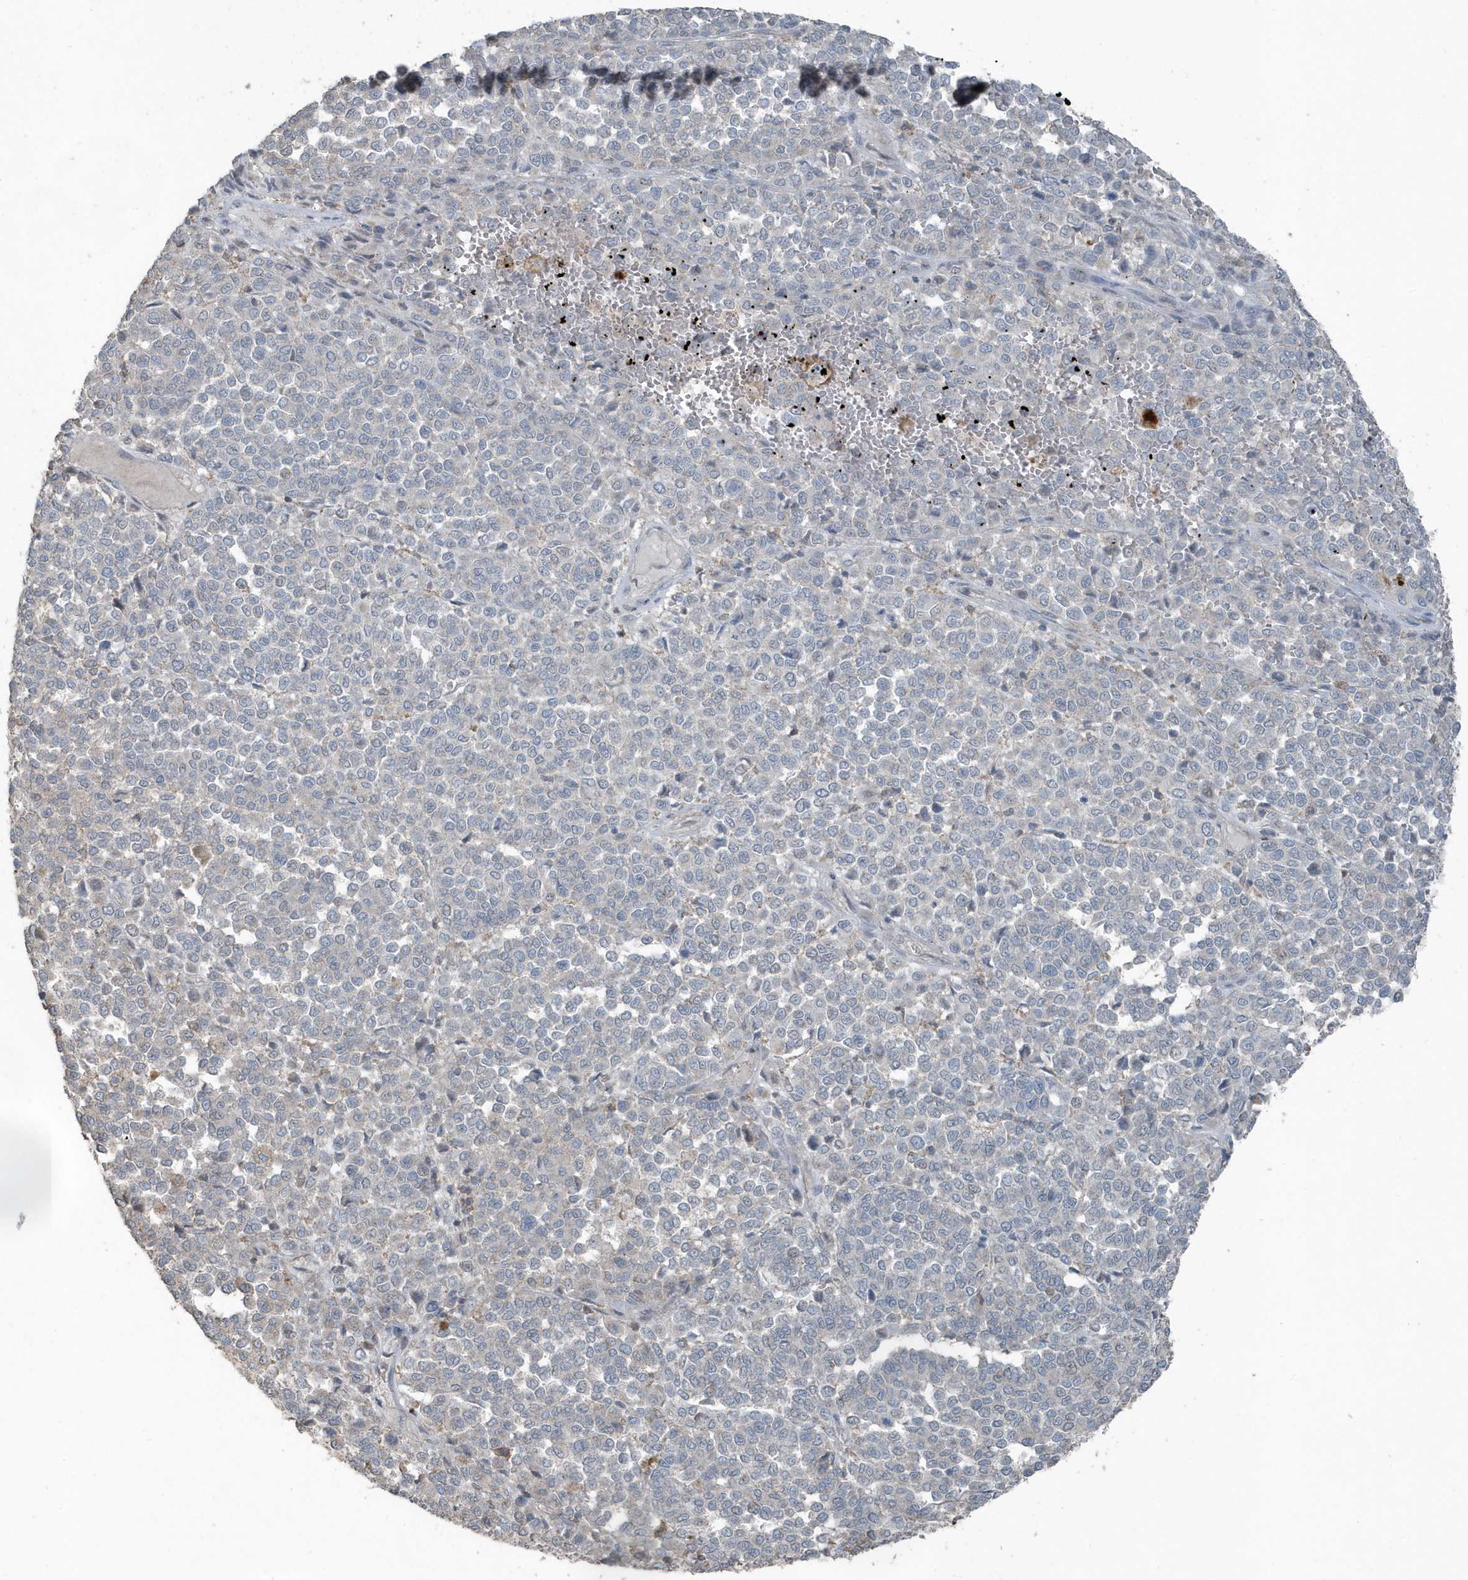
{"staining": {"intensity": "negative", "quantity": "none", "location": "none"}, "tissue": "melanoma", "cell_type": "Tumor cells", "image_type": "cancer", "snomed": [{"axis": "morphology", "description": "Malignant melanoma, Metastatic site"}, {"axis": "topography", "description": "Pancreas"}], "caption": "An IHC photomicrograph of melanoma is shown. There is no staining in tumor cells of melanoma.", "gene": "ACTC1", "patient": {"sex": "female", "age": 30}}